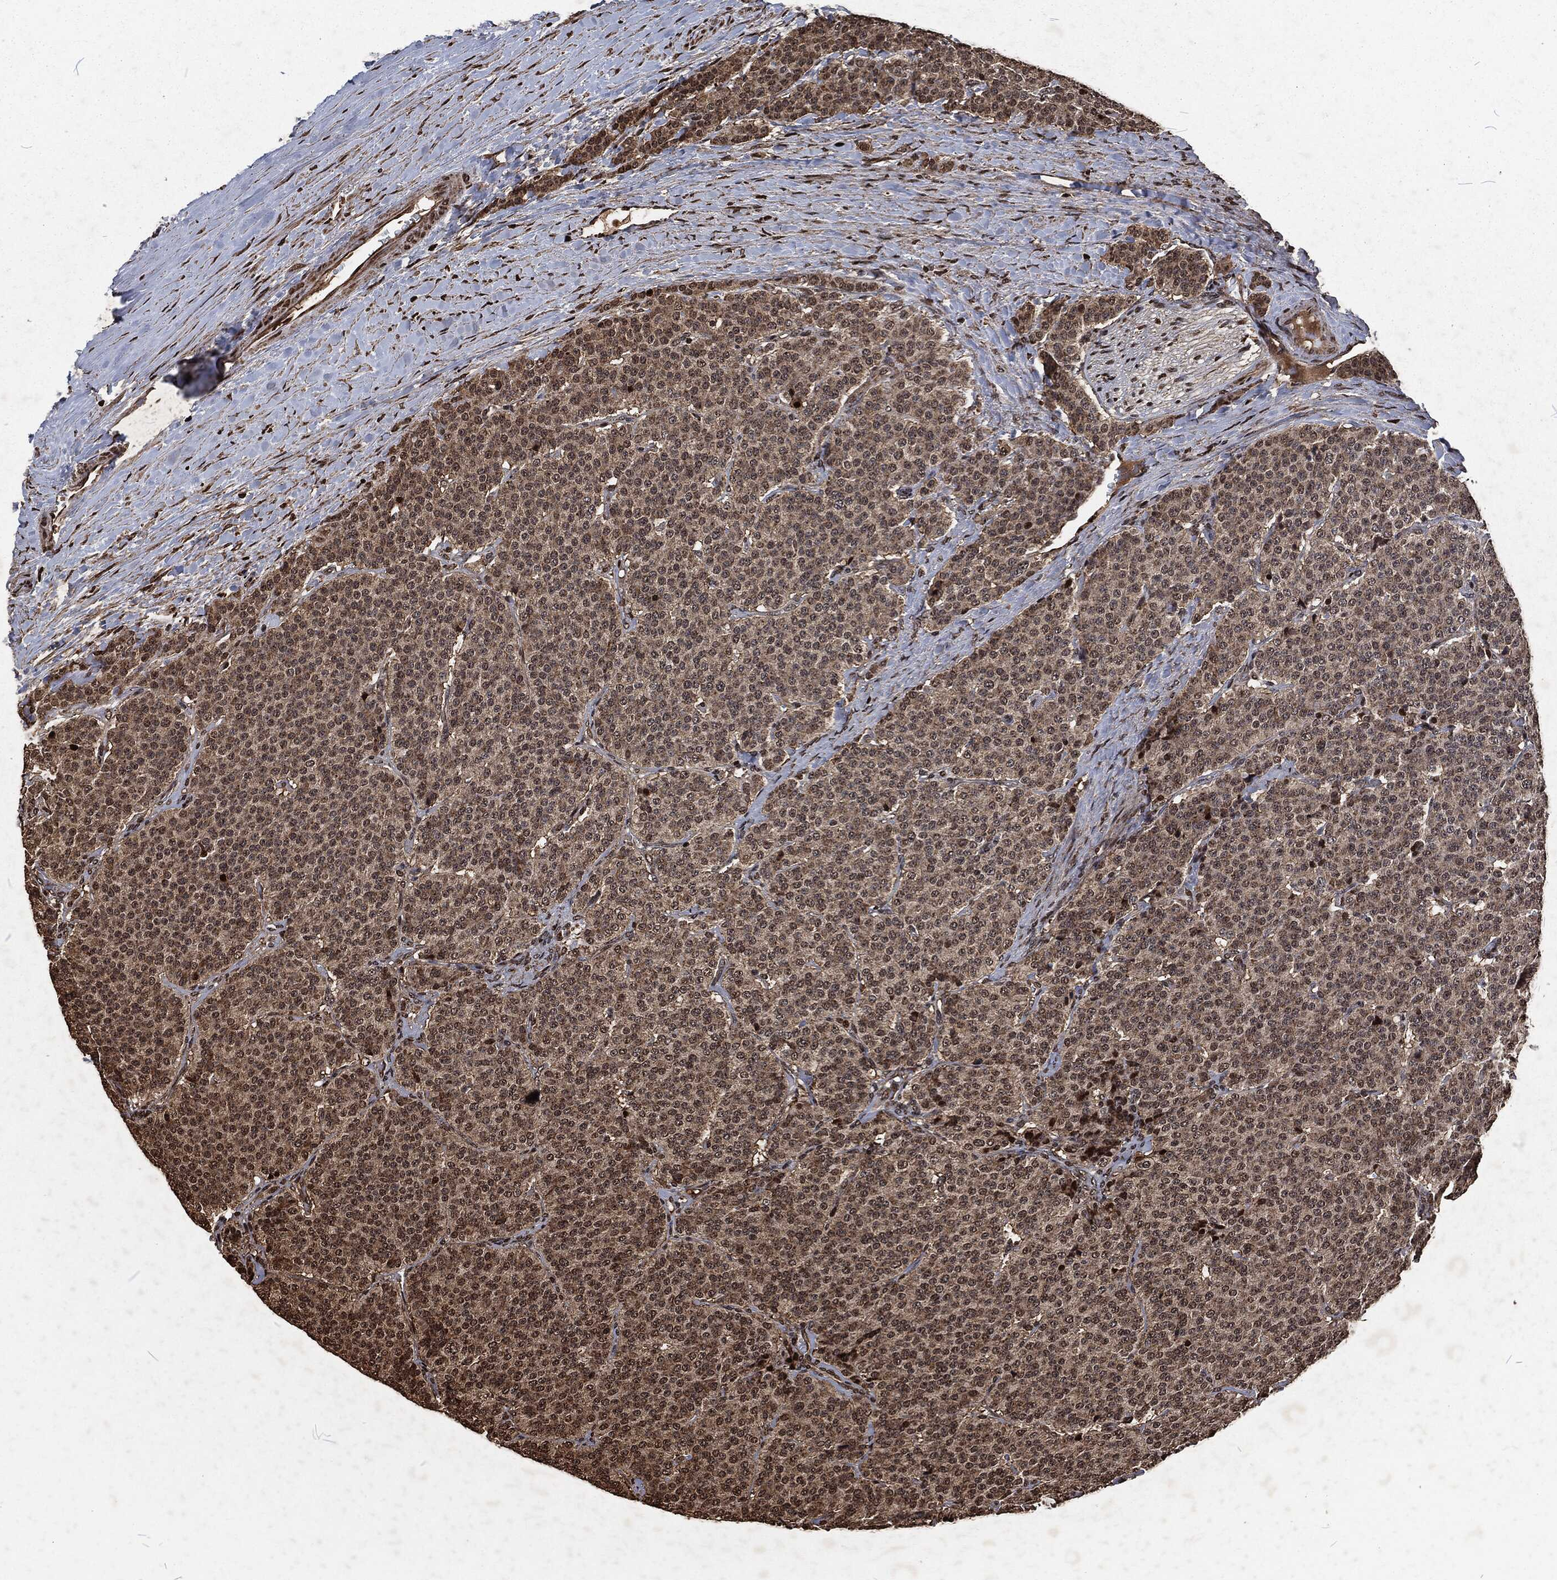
{"staining": {"intensity": "moderate", "quantity": "<25%", "location": "cytoplasmic/membranous,nuclear"}, "tissue": "carcinoid", "cell_type": "Tumor cells", "image_type": "cancer", "snomed": [{"axis": "morphology", "description": "Carcinoid, malignant, NOS"}, {"axis": "topography", "description": "Small intestine"}], "caption": "Carcinoid (malignant) stained with DAB (3,3'-diaminobenzidine) immunohistochemistry (IHC) shows low levels of moderate cytoplasmic/membranous and nuclear staining in about <25% of tumor cells.", "gene": "SNAI1", "patient": {"sex": "female", "age": 58}}